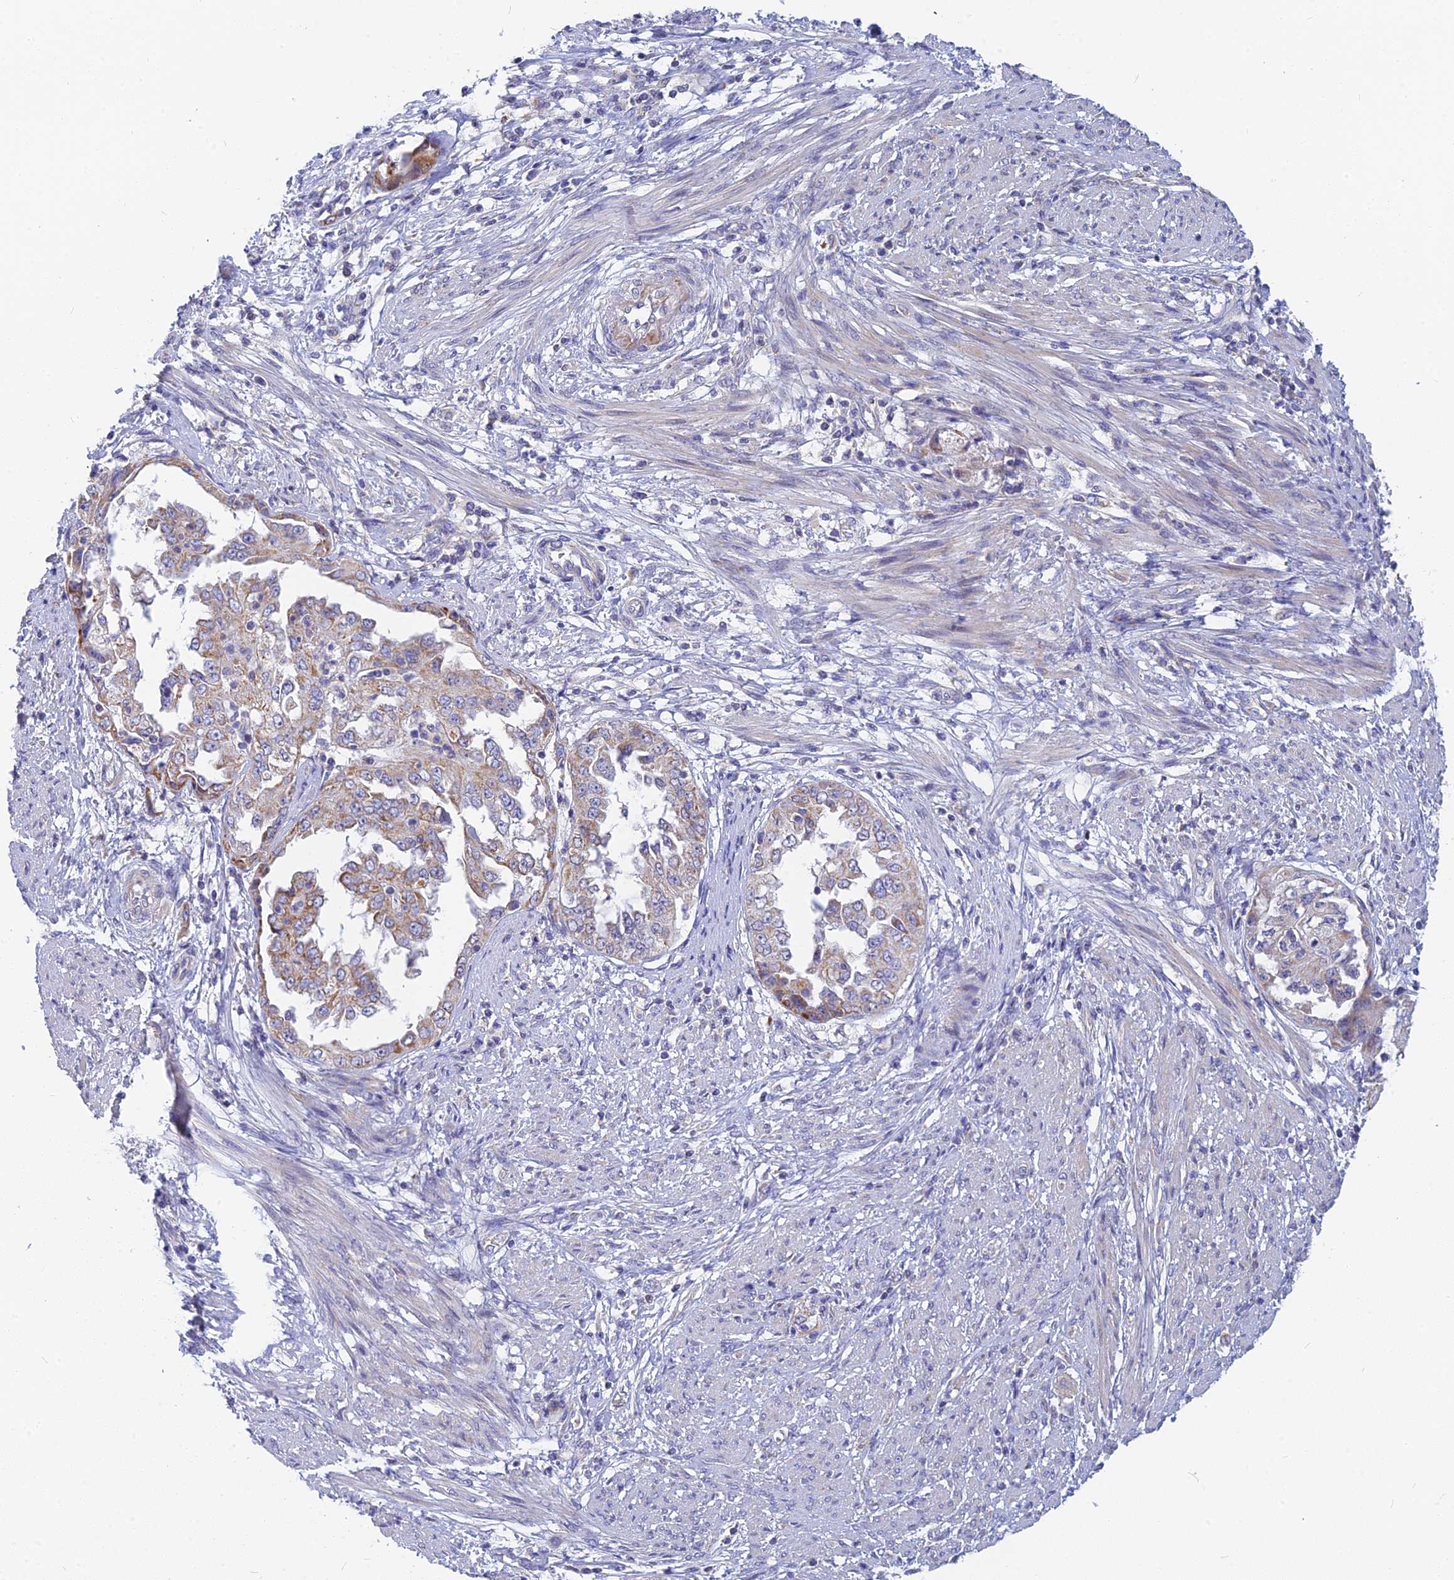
{"staining": {"intensity": "weak", "quantity": "25%-75%", "location": "cytoplasmic/membranous"}, "tissue": "endometrial cancer", "cell_type": "Tumor cells", "image_type": "cancer", "snomed": [{"axis": "morphology", "description": "Adenocarcinoma, NOS"}, {"axis": "topography", "description": "Endometrium"}], "caption": "Protein expression by immunohistochemistry (IHC) reveals weak cytoplasmic/membranous staining in approximately 25%-75% of tumor cells in adenocarcinoma (endometrial).", "gene": "CACNA1B", "patient": {"sex": "female", "age": 85}}